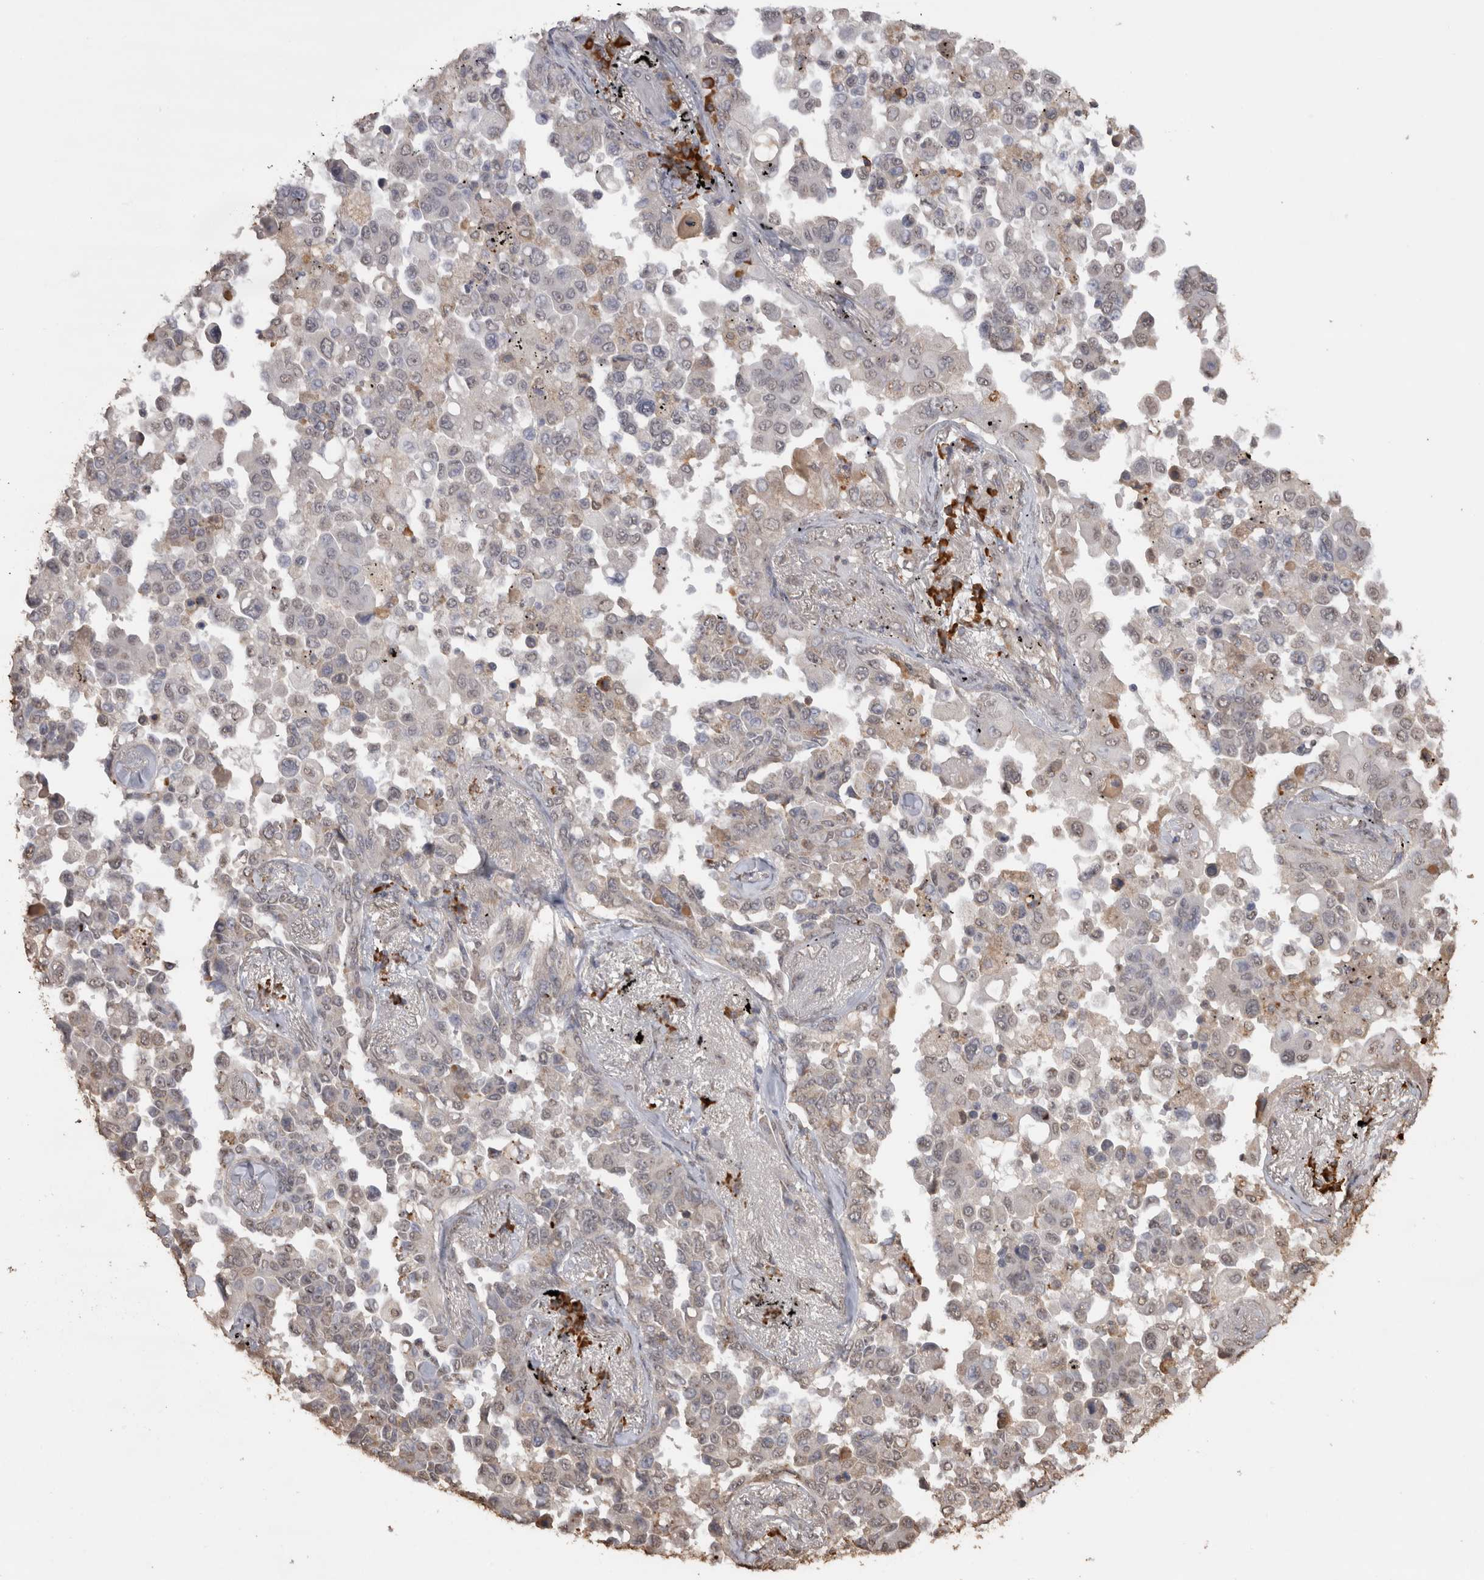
{"staining": {"intensity": "weak", "quantity": "25%-75%", "location": "cytoplasmic/membranous,nuclear"}, "tissue": "lung cancer", "cell_type": "Tumor cells", "image_type": "cancer", "snomed": [{"axis": "morphology", "description": "Adenocarcinoma, NOS"}, {"axis": "topography", "description": "Lung"}], "caption": "Protein expression analysis of human lung cancer (adenocarcinoma) reveals weak cytoplasmic/membranous and nuclear positivity in approximately 25%-75% of tumor cells.", "gene": "CRELD2", "patient": {"sex": "female", "age": 67}}